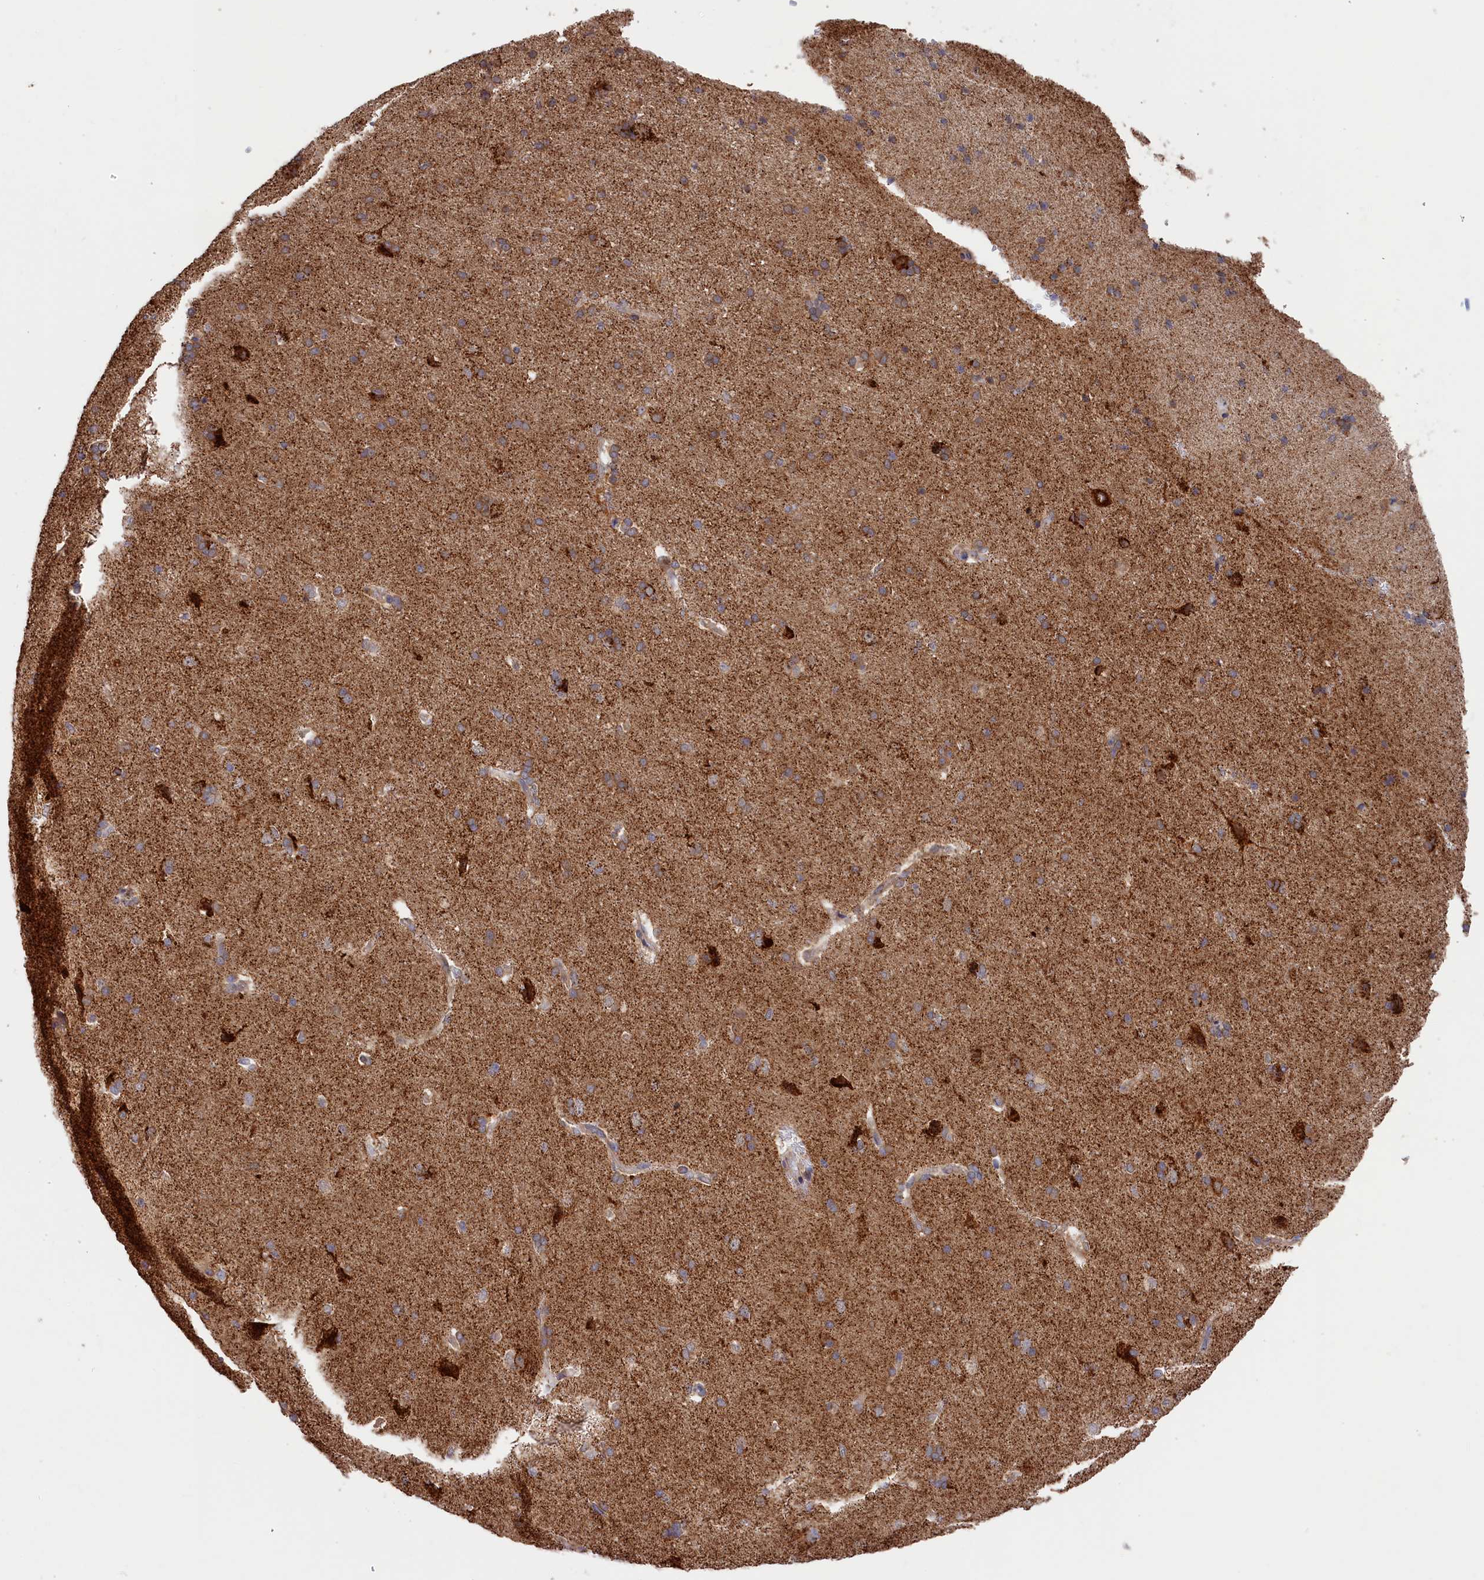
{"staining": {"intensity": "weak", "quantity": ">75%", "location": "cytoplasmic/membranous"}, "tissue": "cerebral cortex", "cell_type": "Endothelial cells", "image_type": "normal", "snomed": [{"axis": "morphology", "description": "Normal tissue, NOS"}, {"axis": "topography", "description": "Cerebral cortex"}], "caption": "Immunohistochemical staining of unremarkable cerebral cortex exhibits weak cytoplasmic/membranous protein expression in approximately >75% of endothelial cells. (DAB (3,3'-diaminobenzidine) = brown stain, brightfield microscopy at high magnification).", "gene": "CEP44", "patient": {"sex": "male", "age": 62}}